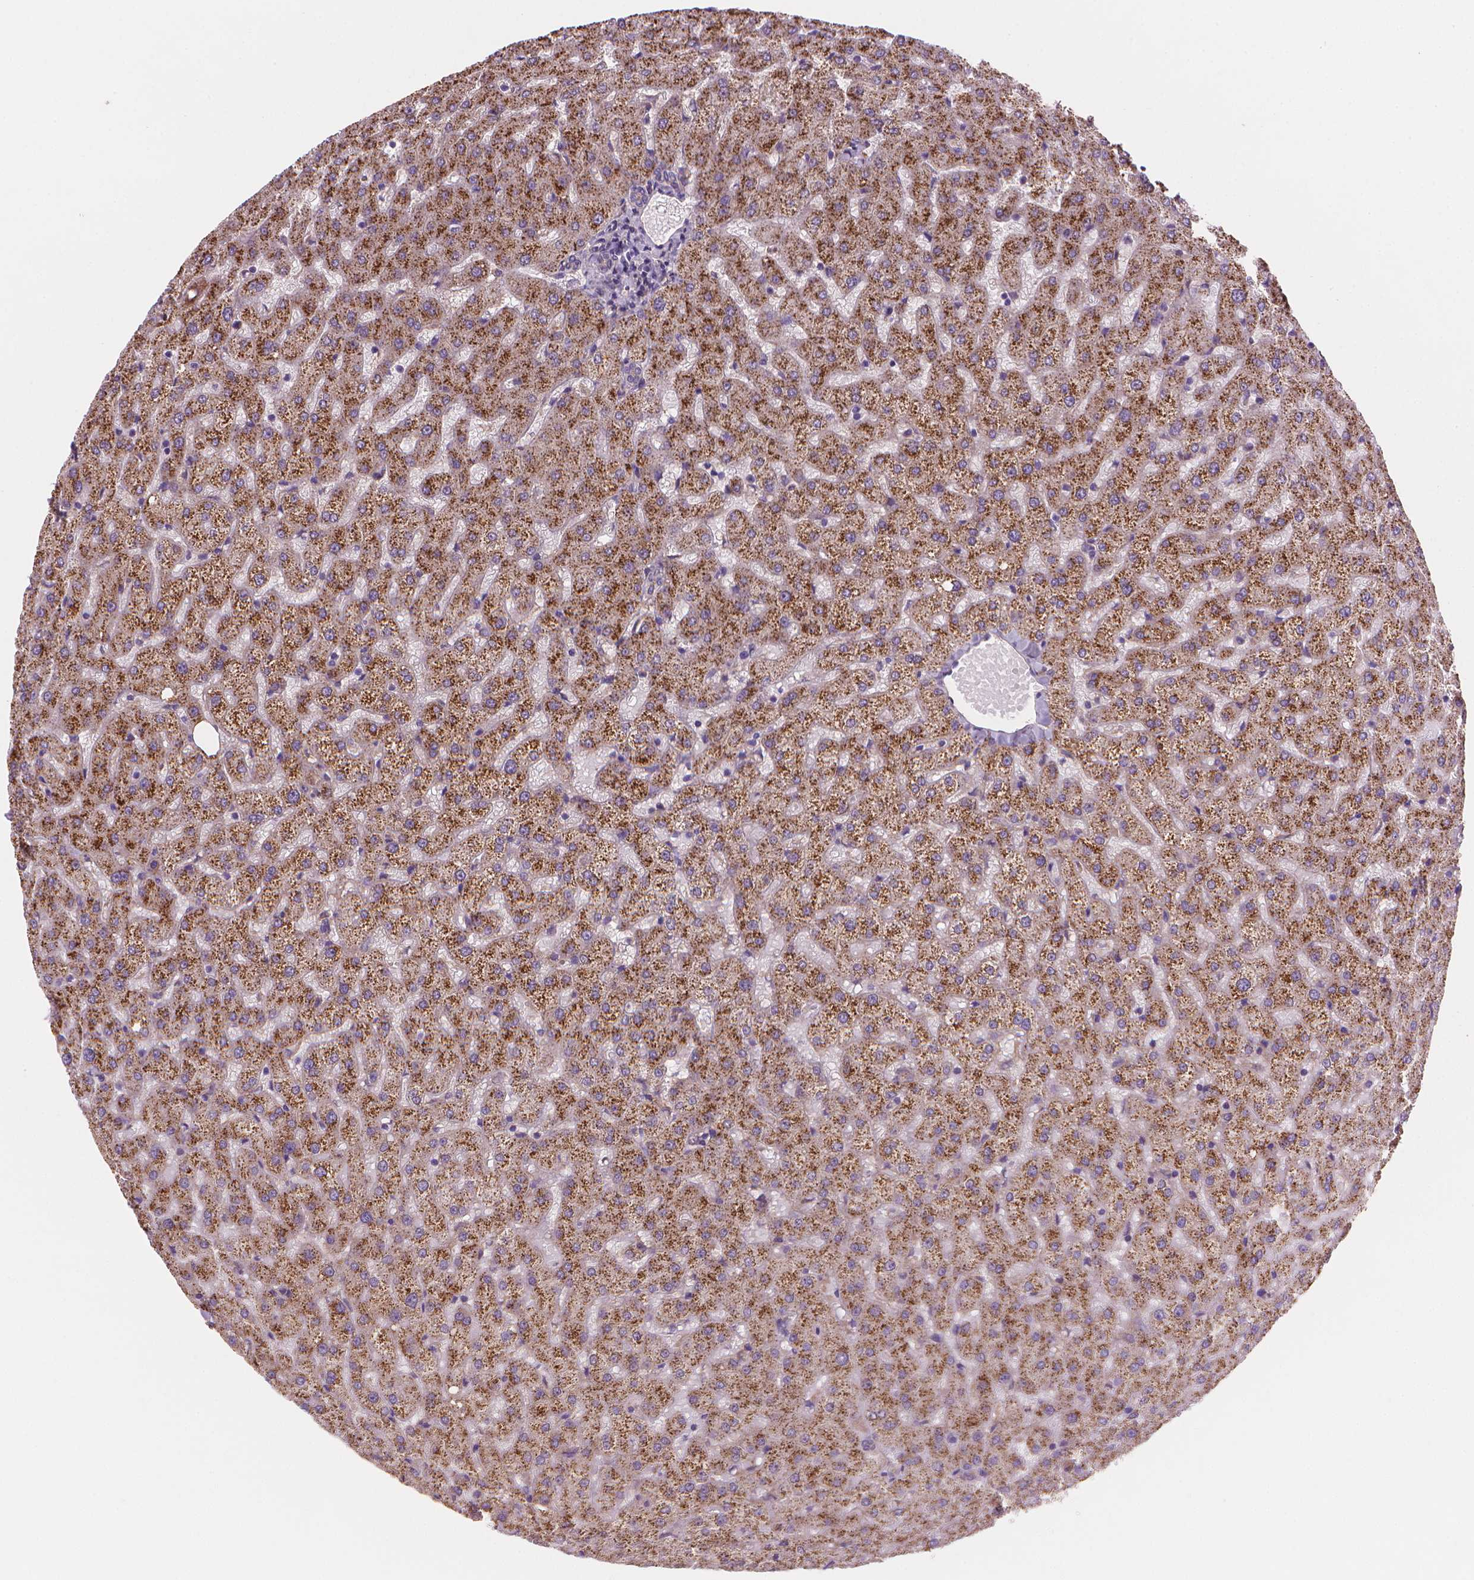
{"staining": {"intensity": "negative", "quantity": "none", "location": "none"}, "tissue": "liver", "cell_type": "Cholangiocytes", "image_type": "normal", "snomed": [{"axis": "morphology", "description": "Normal tissue, NOS"}, {"axis": "topography", "description": "Liver"}], "caption": "A histopathology image of human liver is negative for staining in cholangiocytes. (DAB immunohistochemistry, high magnification).", "gene": "AMMECR1L", "patient": {"sex": "female", "age": 50}}